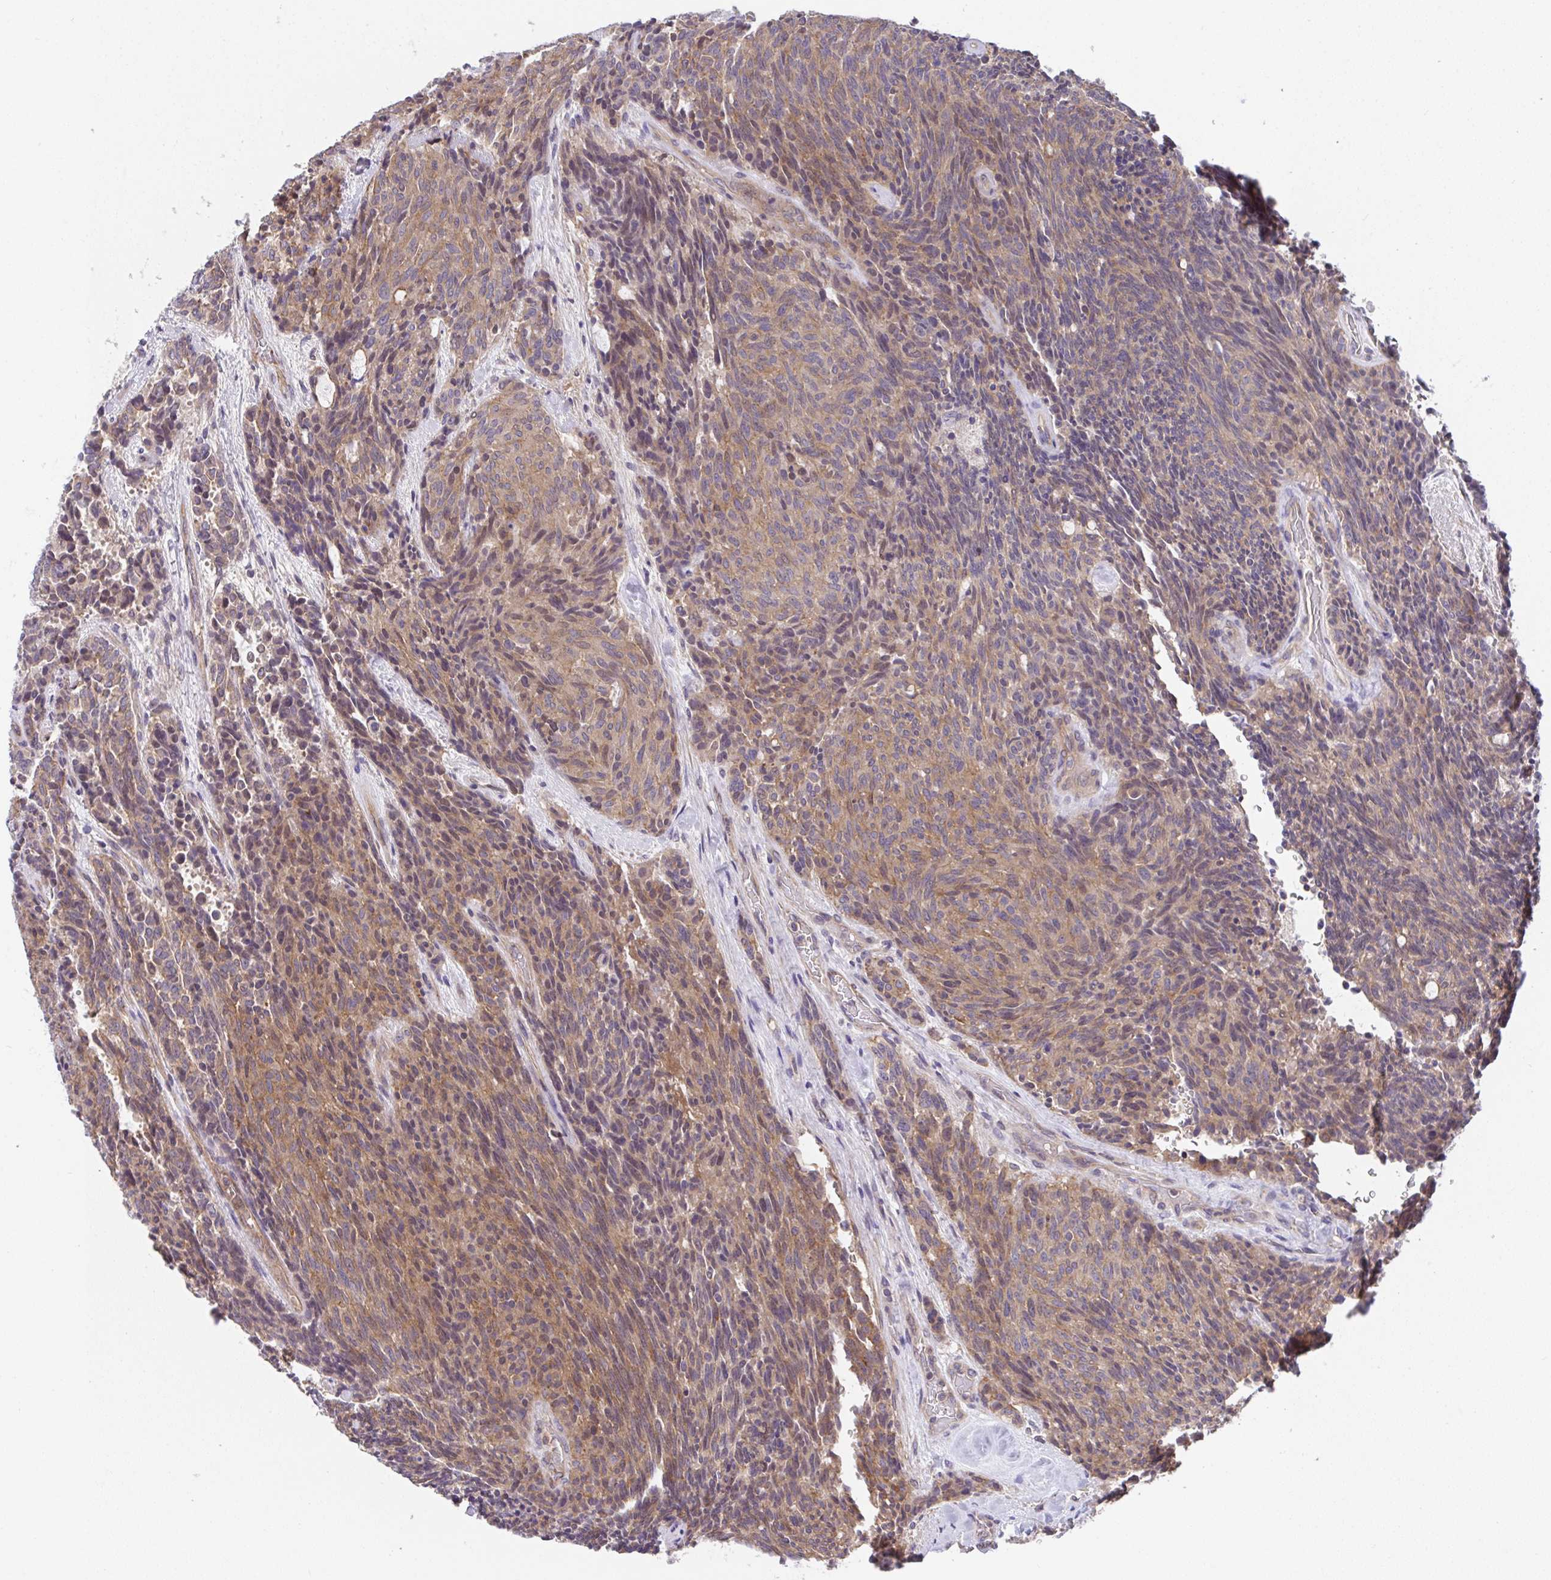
{"staining": {"intensity": "moderate", "quantity": ">75%", "location": "cytoplasmic/membranous"}, "tissue": "carcinoid", "cell_type": "Tumor cells", "image_type": "cancer", "snomed": [{"axis": "morphology", "description": "Carcinoid, malignant, NOS"}, {"axis": "topography", "description": "Pancreas"}], "caption": "Carcinoid was stained to show a protein in brown. There is medium levels of moderate cytoplasmic/membranous positivity in about >75% of tumor cells. (Brightfield microscopy of DAB IHC at high magnification).", "gene": "ZNF696", "patient": {"sex": "female", "age": 54}}